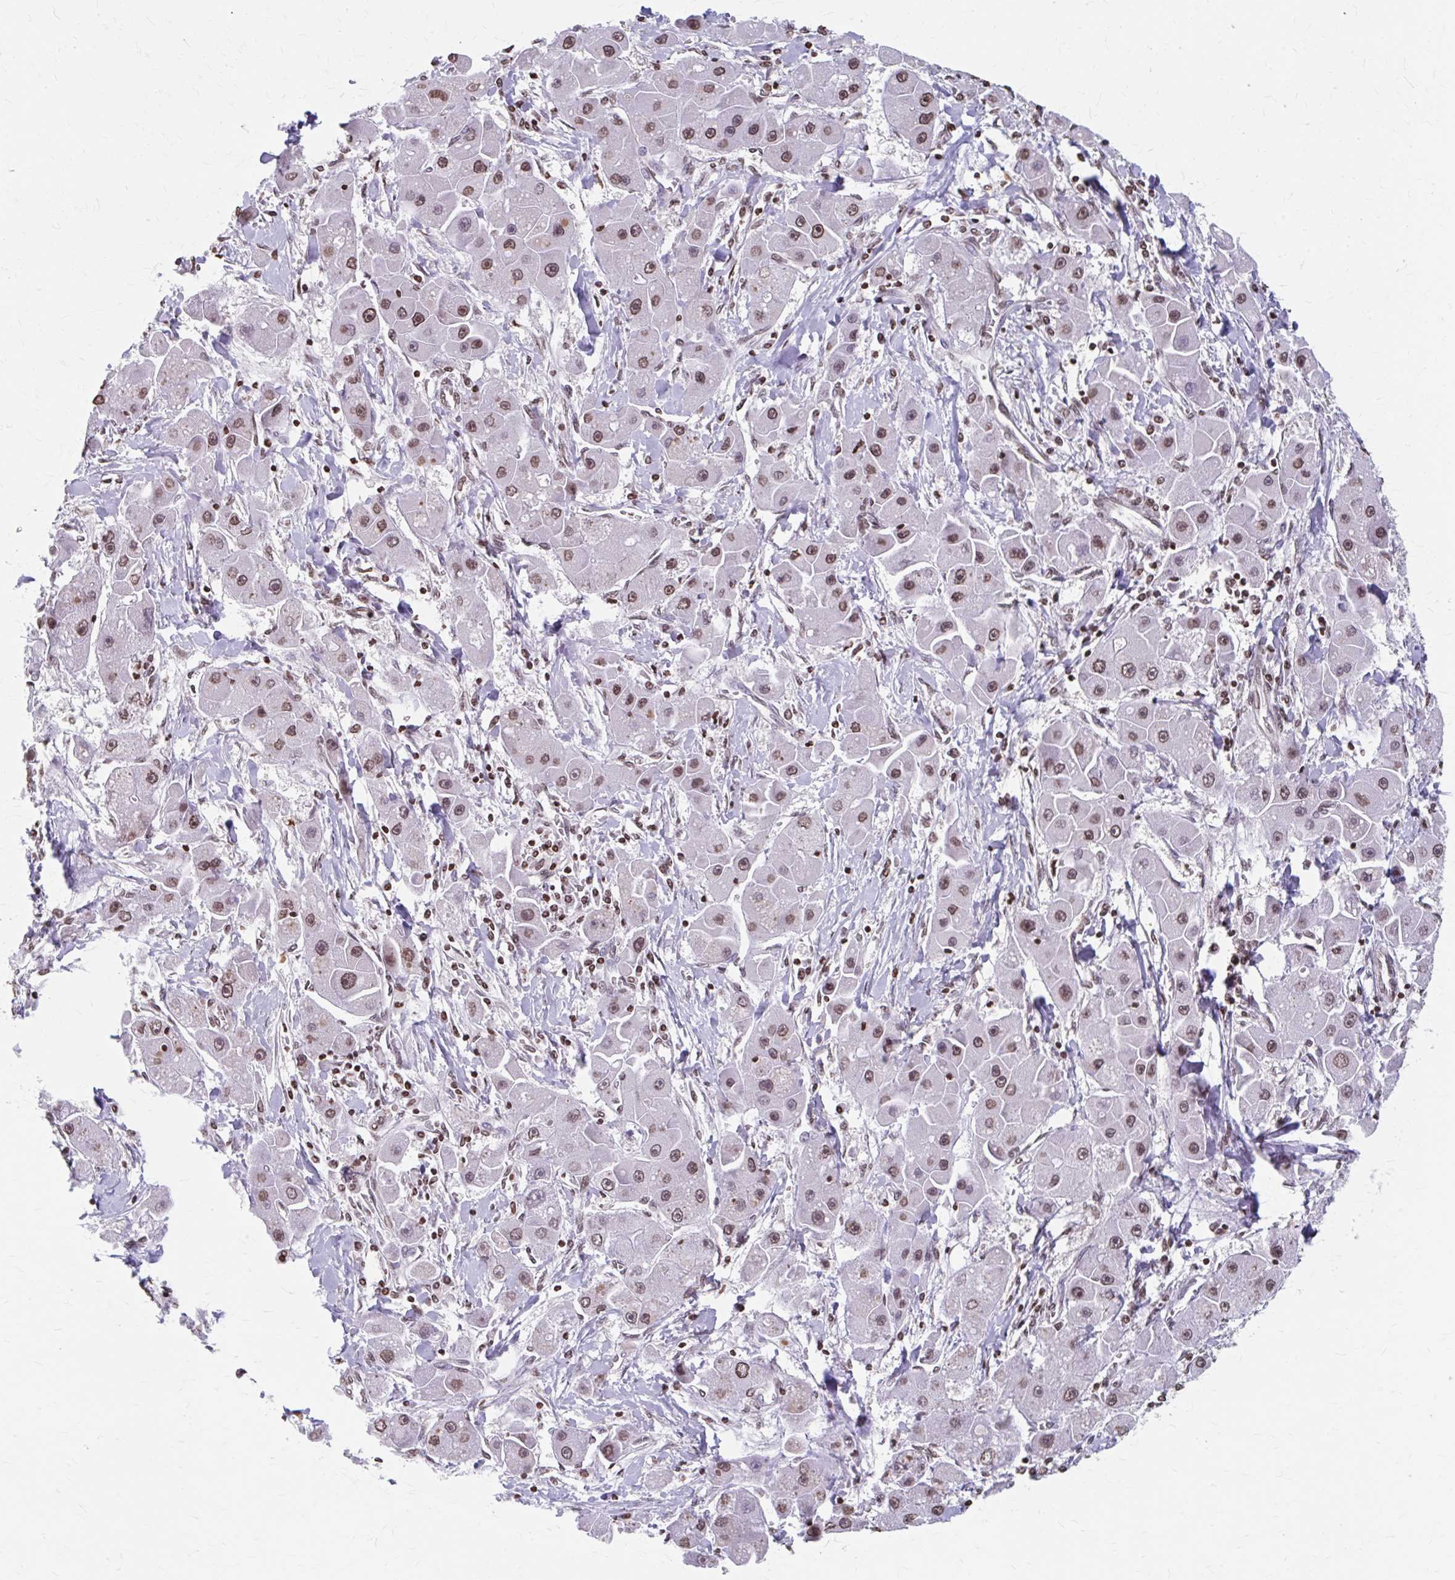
{"staining": {"intensity": "moderate", "quantity": ">75%", "location": "nuclear"}, "tissue": "liver cancer", "cell_type": "Tumor cells", "image_type": "cancer", "snomed": [{"axis": "morphology", "description": "Carcinoma, Hepatocellular, NOS"}, {"axis": "topography", "description": "Liver"}], "caption": "About >75% of tumor cells in human liver hepatocellular carcinoma reveal moderate nuclear protein expression as visualized by brown immunohistochemical staining.", "gene": "ORC3", "patient": {"sex": "male", "age": 24}}